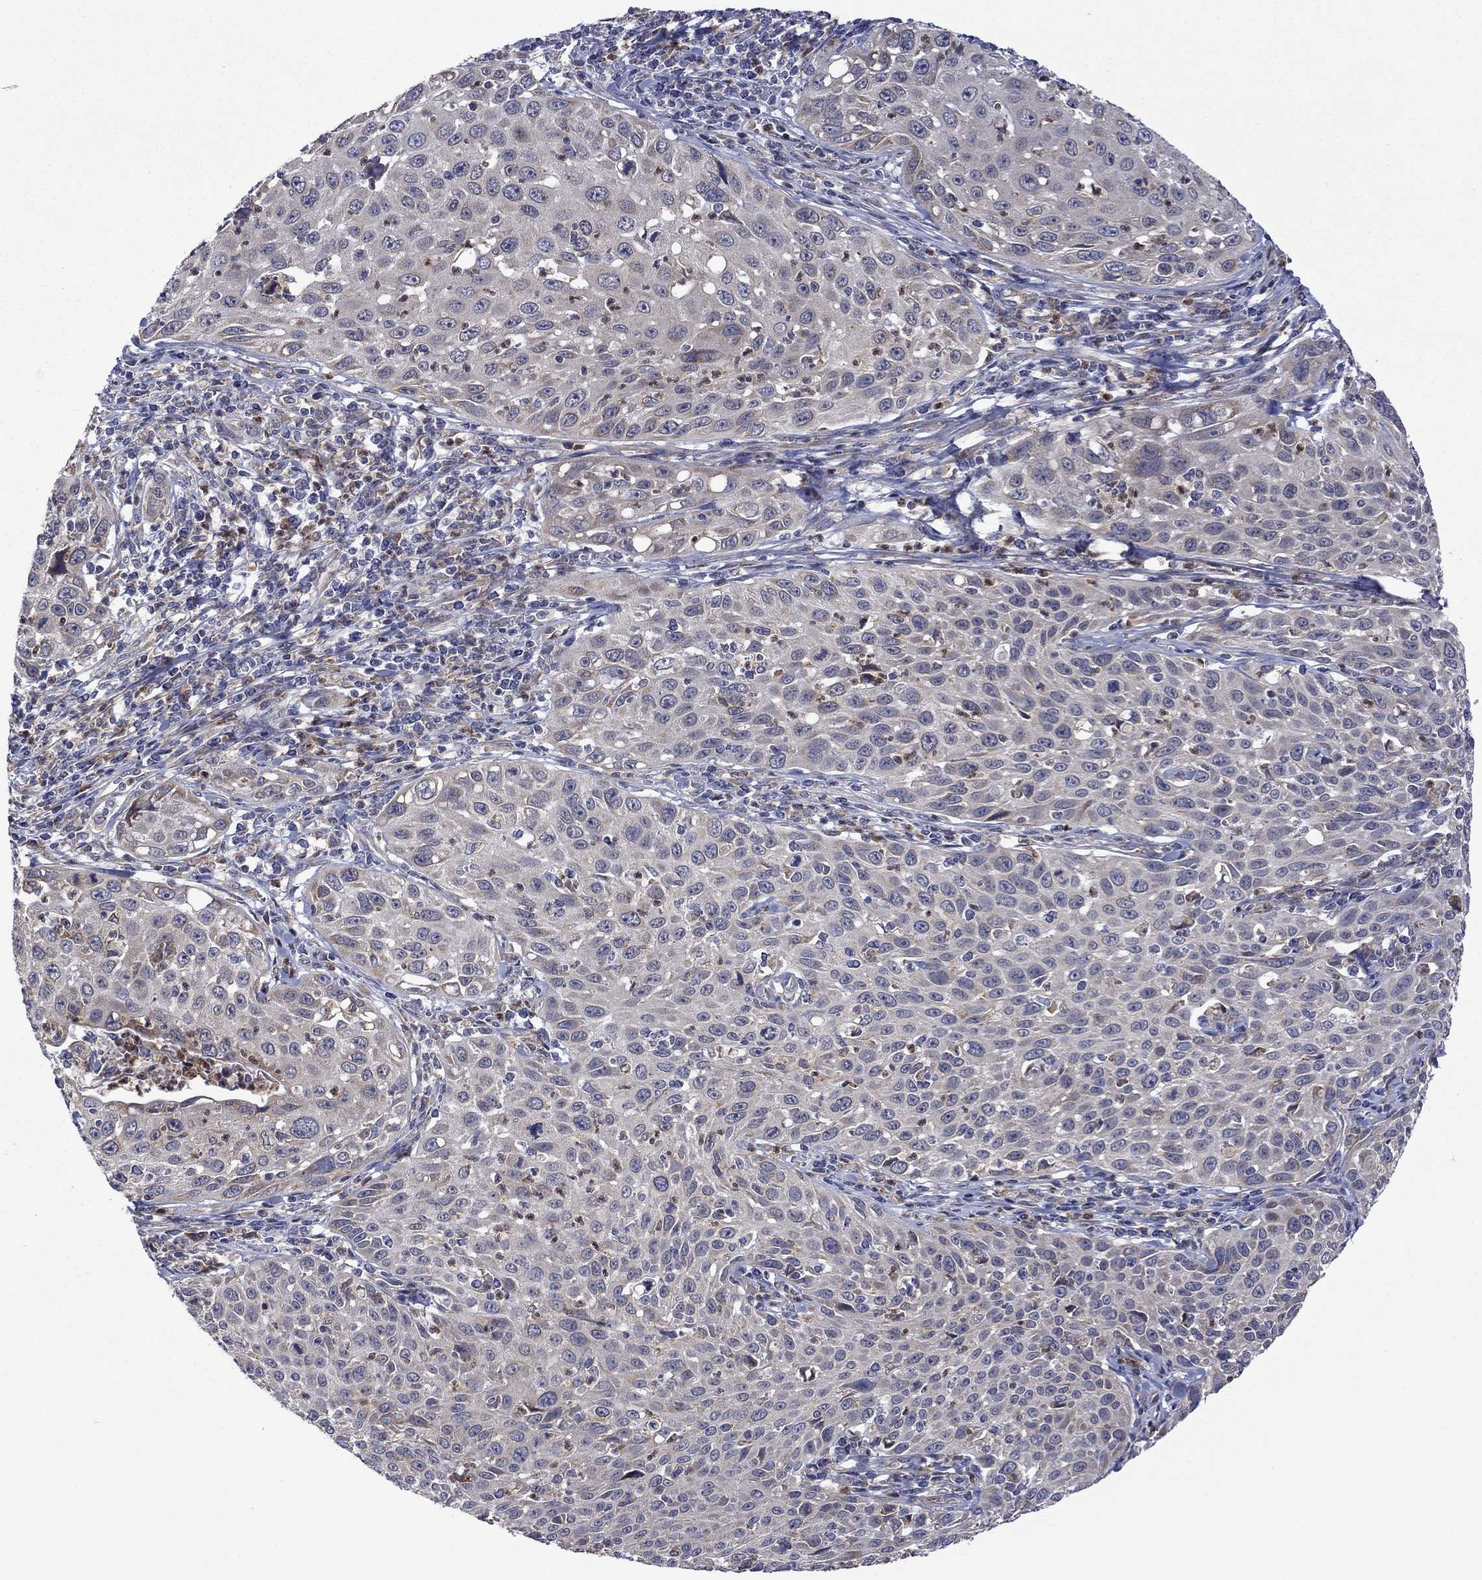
{"staining": {"intensity": "negative", "quantity": "none", "location": "none"}, "tissue": "cervical cancer", "cell_type": "Tumor cells", "image_type": "cancer", "snomed": [{"axis": "morphology", "description": "Squamous cell carcinoma, NOS"}, {"axis": "topography", "description": "Cervix"}], "caption": "Immunohistochemistry image of neoplastic tissue: human cervical cancer (squamous cell carcinoma) stained with DAB displays no significant protein positivity in tumor cells.", "gene": "FURIN", "patient": {"sex": "female", "age": 26}}